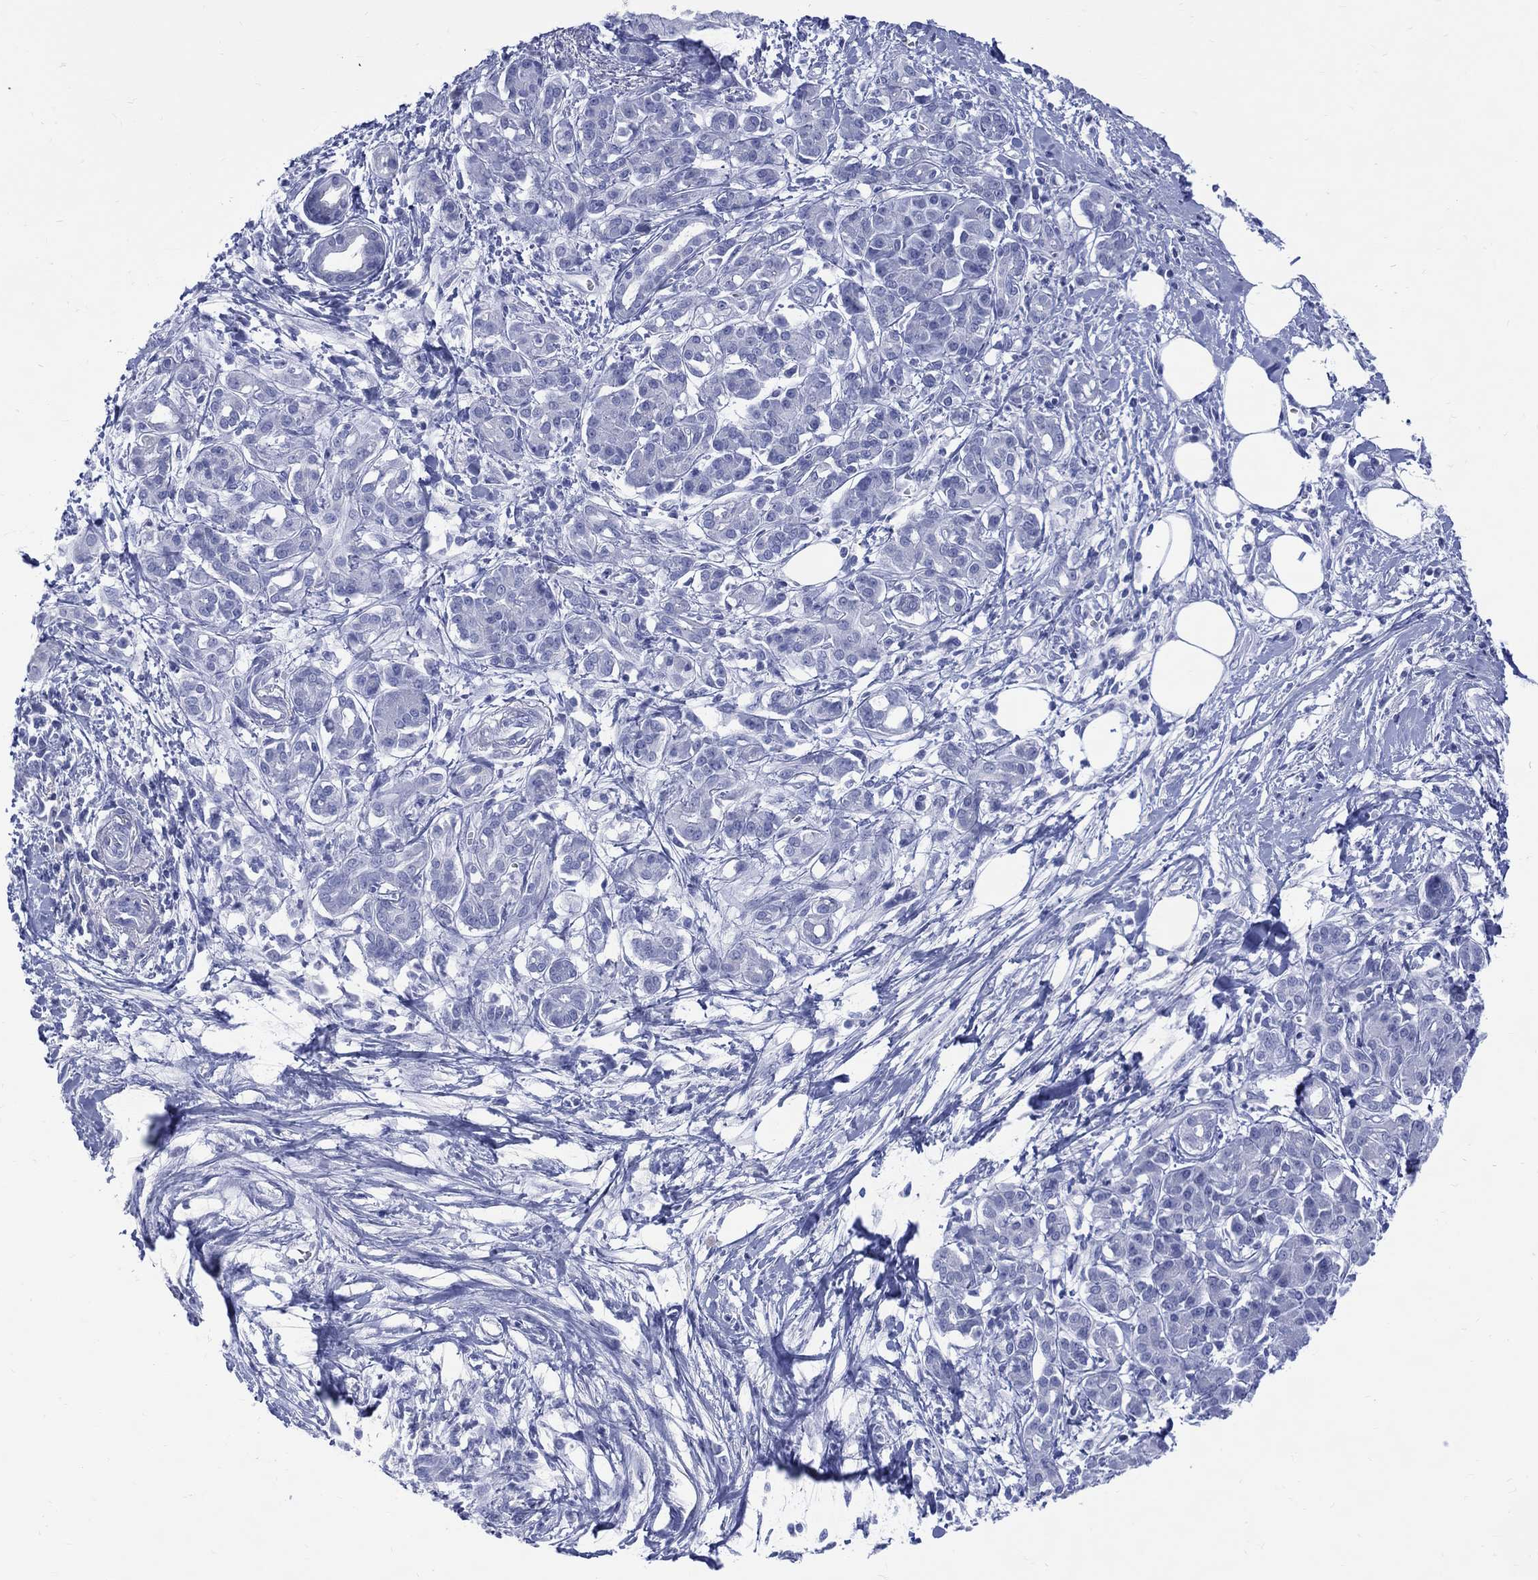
{"staining": {"intensity": "negative", "quantity": "none", "location": "none"}, "tissue": "pancreatic cancer", "cell_type": "Tumor cells", "image_type": "cancer", "snomed": [{"axis": "morphology", "description": "Adenocarcinoma, NOS"}, {"axis": "topography", "description": "Pancreas"}], "caption": "Tumor cells show no significant protein expression in pancreatic adenocarcinoma.", "gene": "LRRD1", "patient": {"sex": "male", "age": 72}}